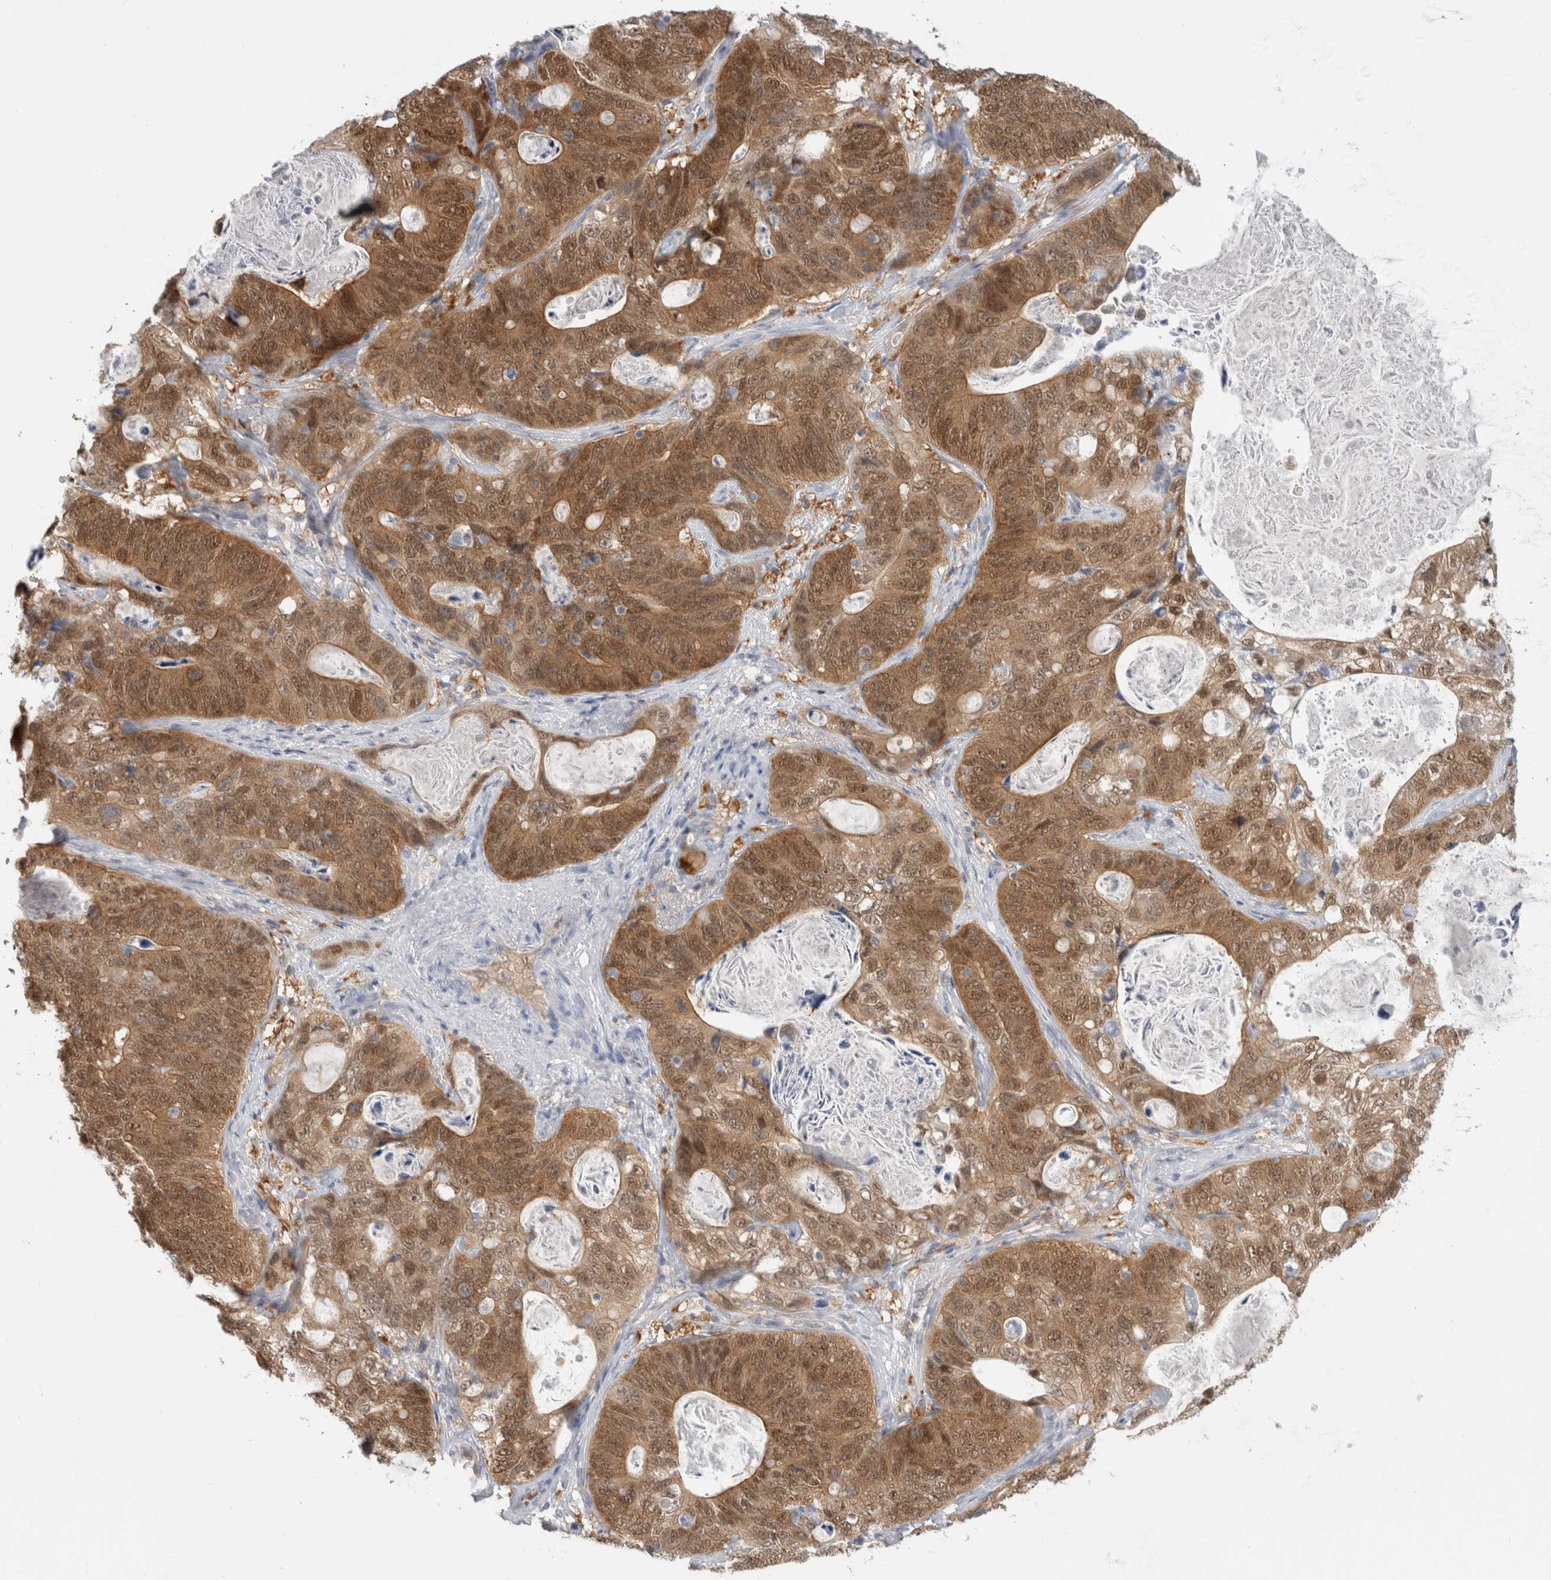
{"staining": {"intensity": "moderate", "quantity": ">75%", "location": "cytoplasmic/membranous,nuclear"}, "tissue": "stomach cancer", "cell_type": "Tumor cells", "image_type": "cancer", "snomed": [{"axis": "morphology", "description": "Normal tissue, NOS"}, {"axis": "morphology", "description": "Adenocarcinoma, NOS"}, {"axis": "topography", "description": "Stomach"}], "caption": "This histopathology image exhibits stomach adenocarcinoma stained with IHC to label a protein in brown. The cytoplasmic/membranous and nuclear of tumor cells show moderate positivity for the protein. Nuclei are counter-stained blue.", "gene": "CASP6", "patient": {"sex": "female", "age": 89}}